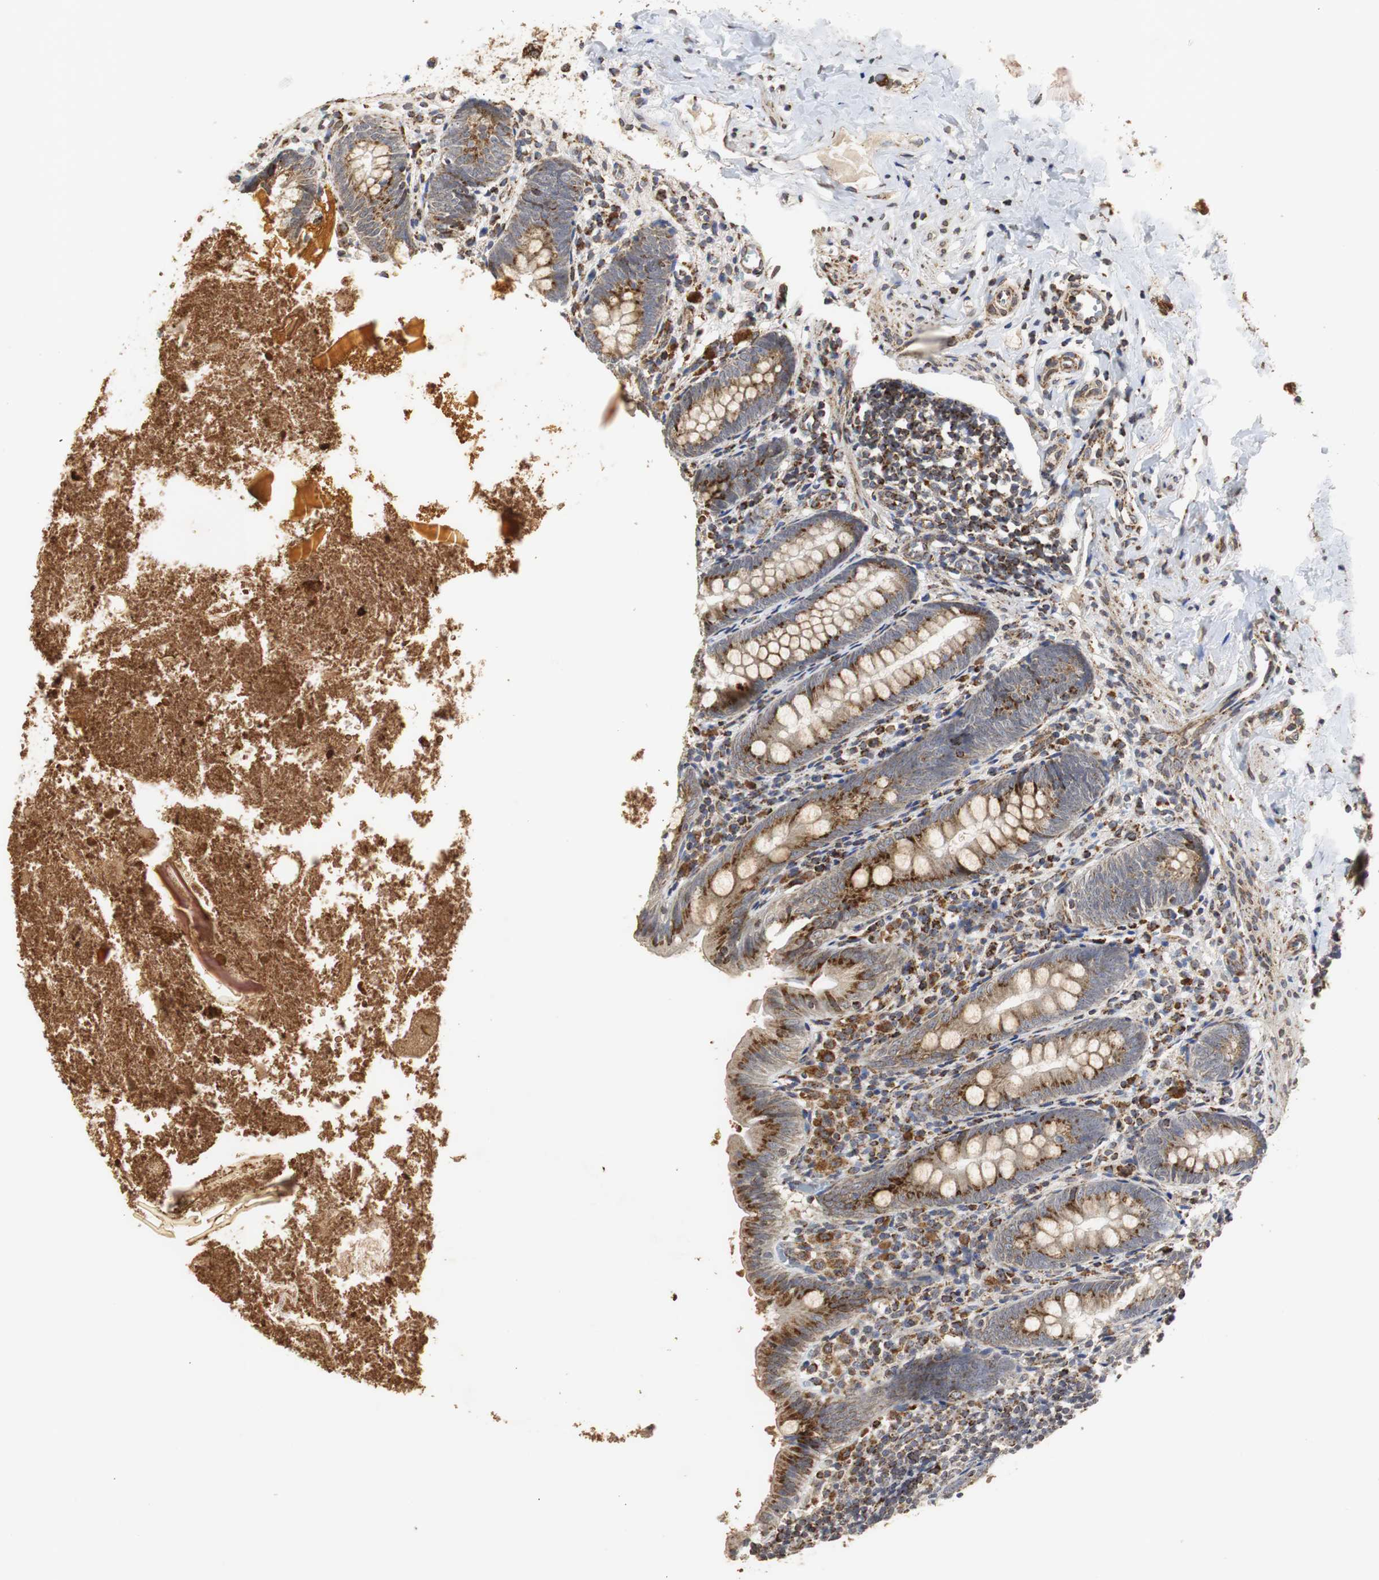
{"staining": {"intensity": "moderate", "quantity": ">75%", "location": "cytoplasmic/membranous"}, "tissue": "appendix", "cell_type": "Glandular cells", "image_type": "normal", "snomed": [{"axis": "morphology", "description": "Normal tissue, NOS"}, {"axis": "topography", "description": "Appendix"}], "caption": "Immunohistochemical staining of unremarkable human appendix shows >75% levels of moderate cytoplasmic/membranous protein staining in about >75% of glandular cells.", "gene": "HSD17B10", "patient": {"sex": "female", "age": 10}}